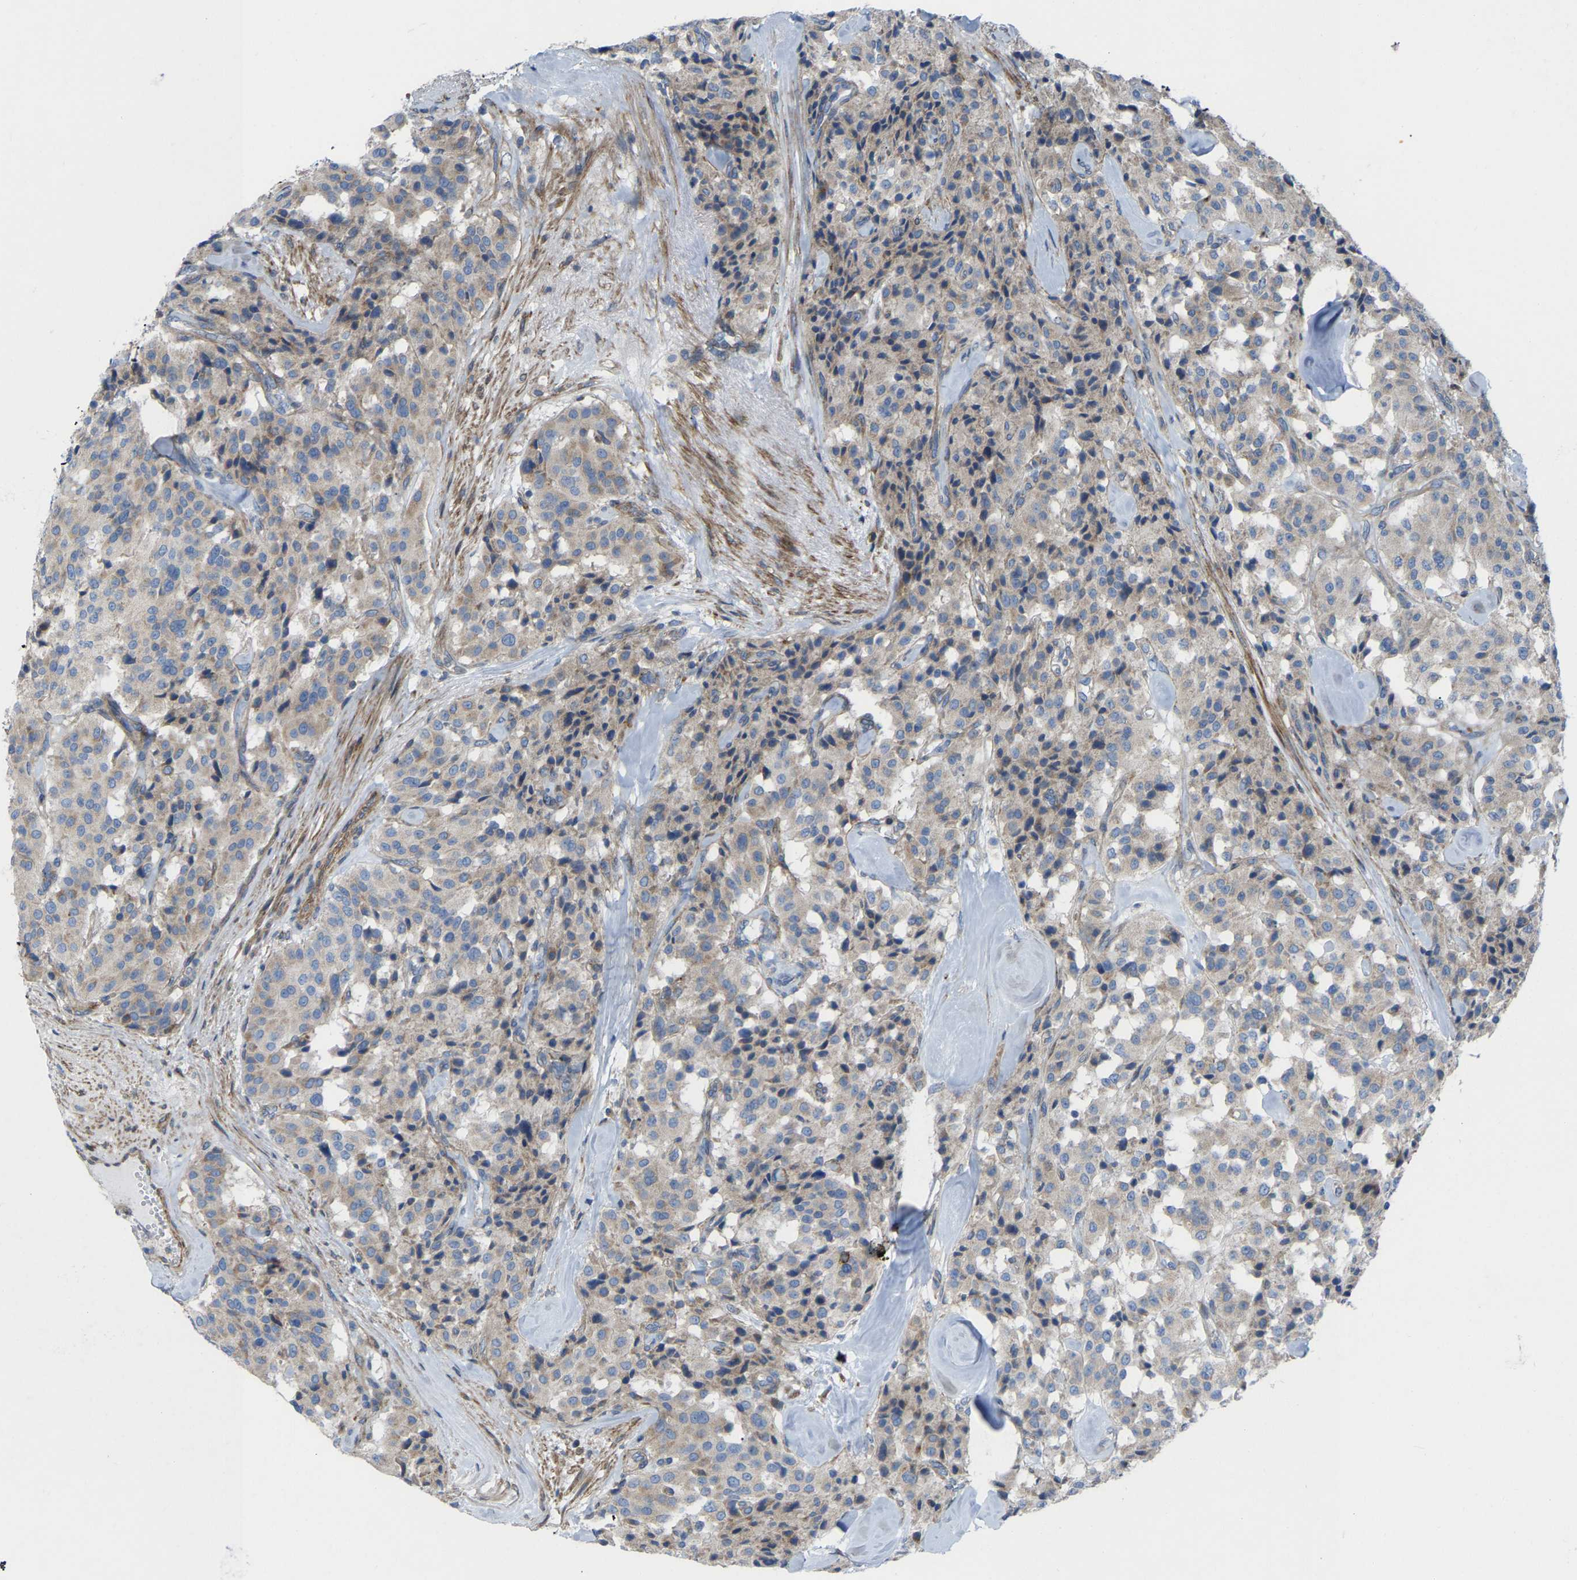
{"staining": {"intensity": "negative", "quantity": "none", "location": "none"}, "tissue": "carcinoid", "cell_type": "Tumor cells", "image_type": "cancer", "snomed": [{"axis": "morphology", "description": "Carcinoid, malignant, NOS"}, {"axis": "topography", "description": "Lung"}], "caption": "Carcinoid stained for a protein using immunohistochemistry shows no expression tumor cells.", "gene": "TOR1B", "patient": {"sex": "male", "age": 30}}